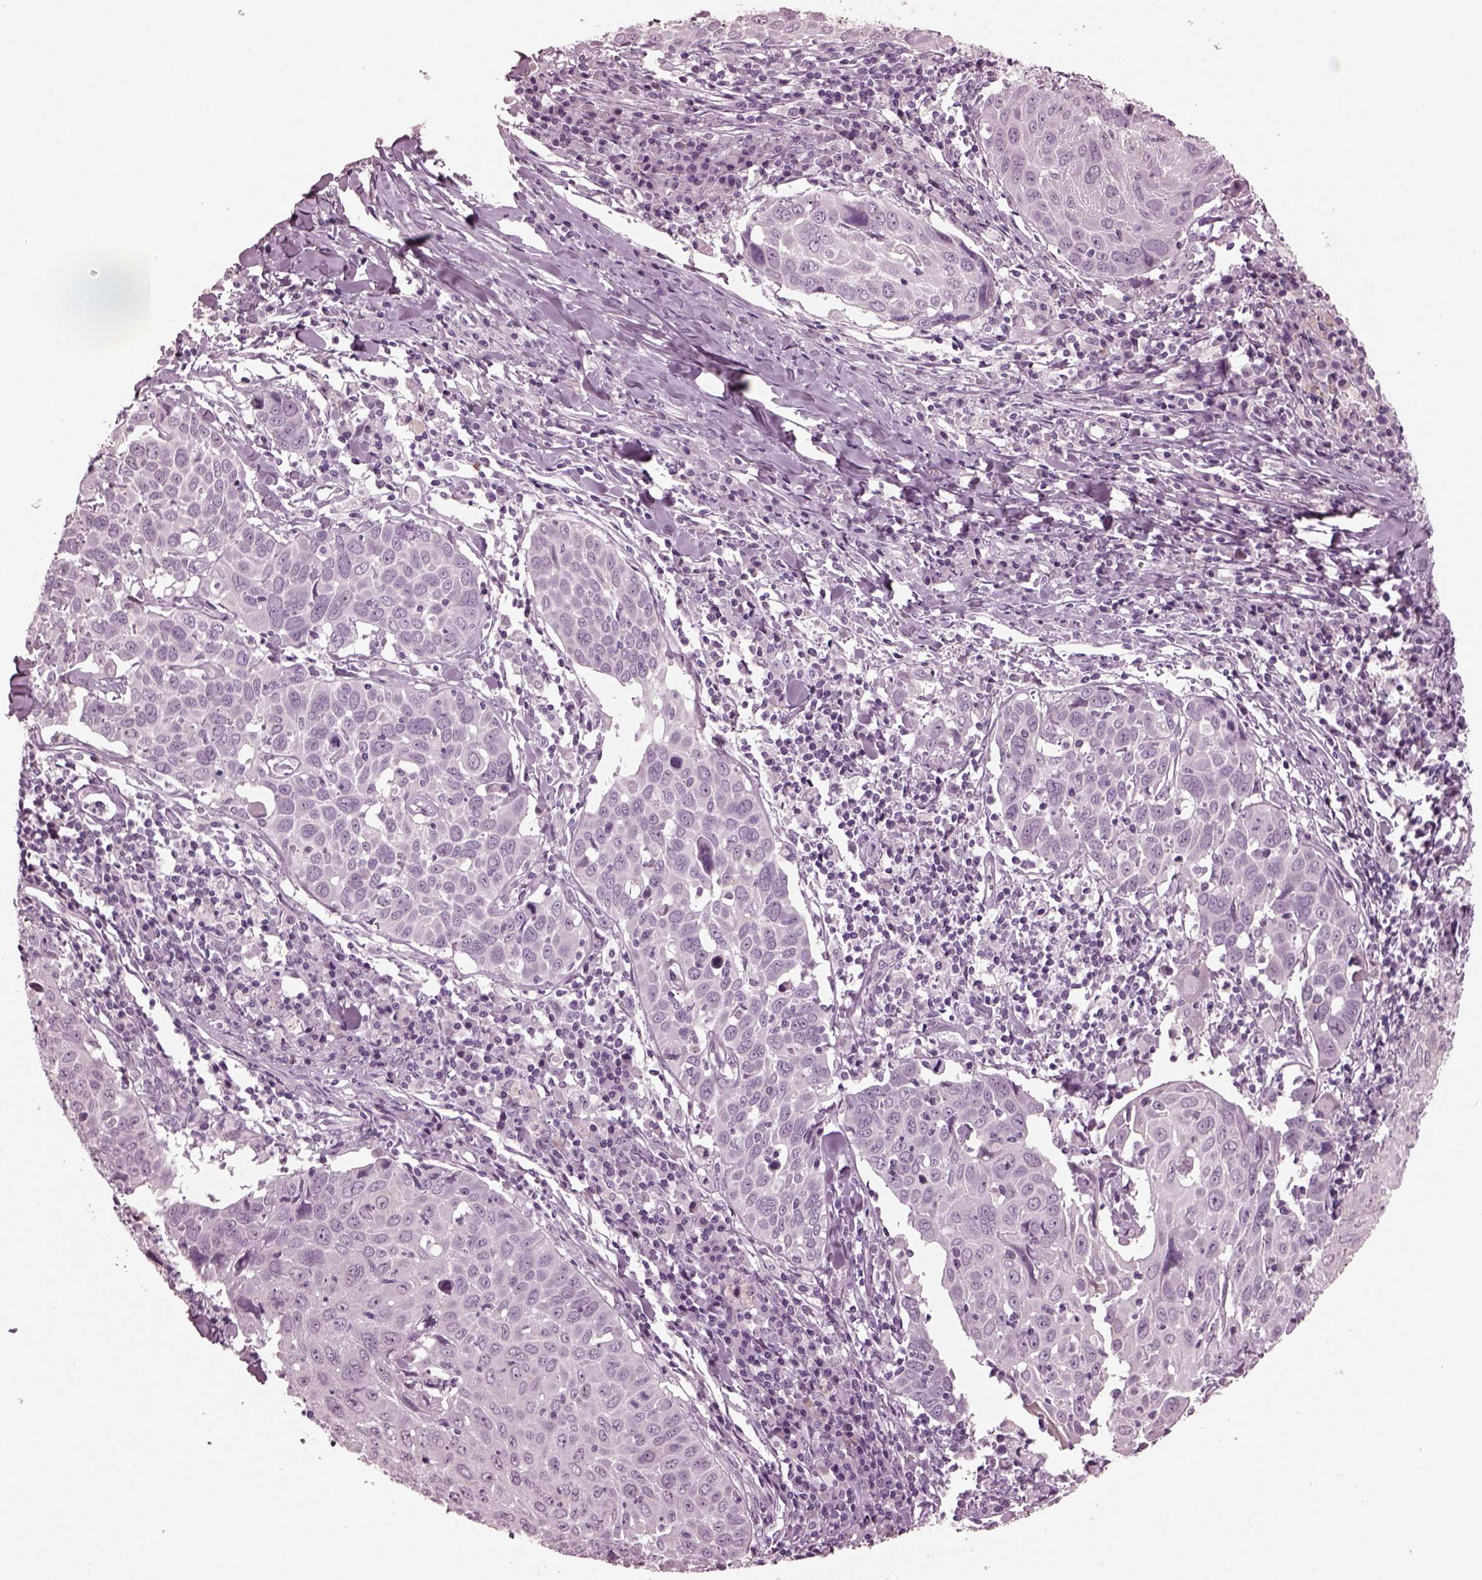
{"staining": {"intensity": "negative", "quantity": "none", "location": "none"}, "tissue": "lung cancer", "cell_type": "Tumor cells", "image_type": "cancer", "snomed": [{"axis": "morphology", "description": "Squamous cell carcinoma, NOS"}, {"axis": "topography", "description": "Lung"}], "caption": "DAB (3,3'-diaminobenzidine) immunohistochemical staining of lung squamous cell carcinoma displays no significant staining in tumor cells.", "gene": "MIB2", "patient": {"sex": "male", "age": 57}}